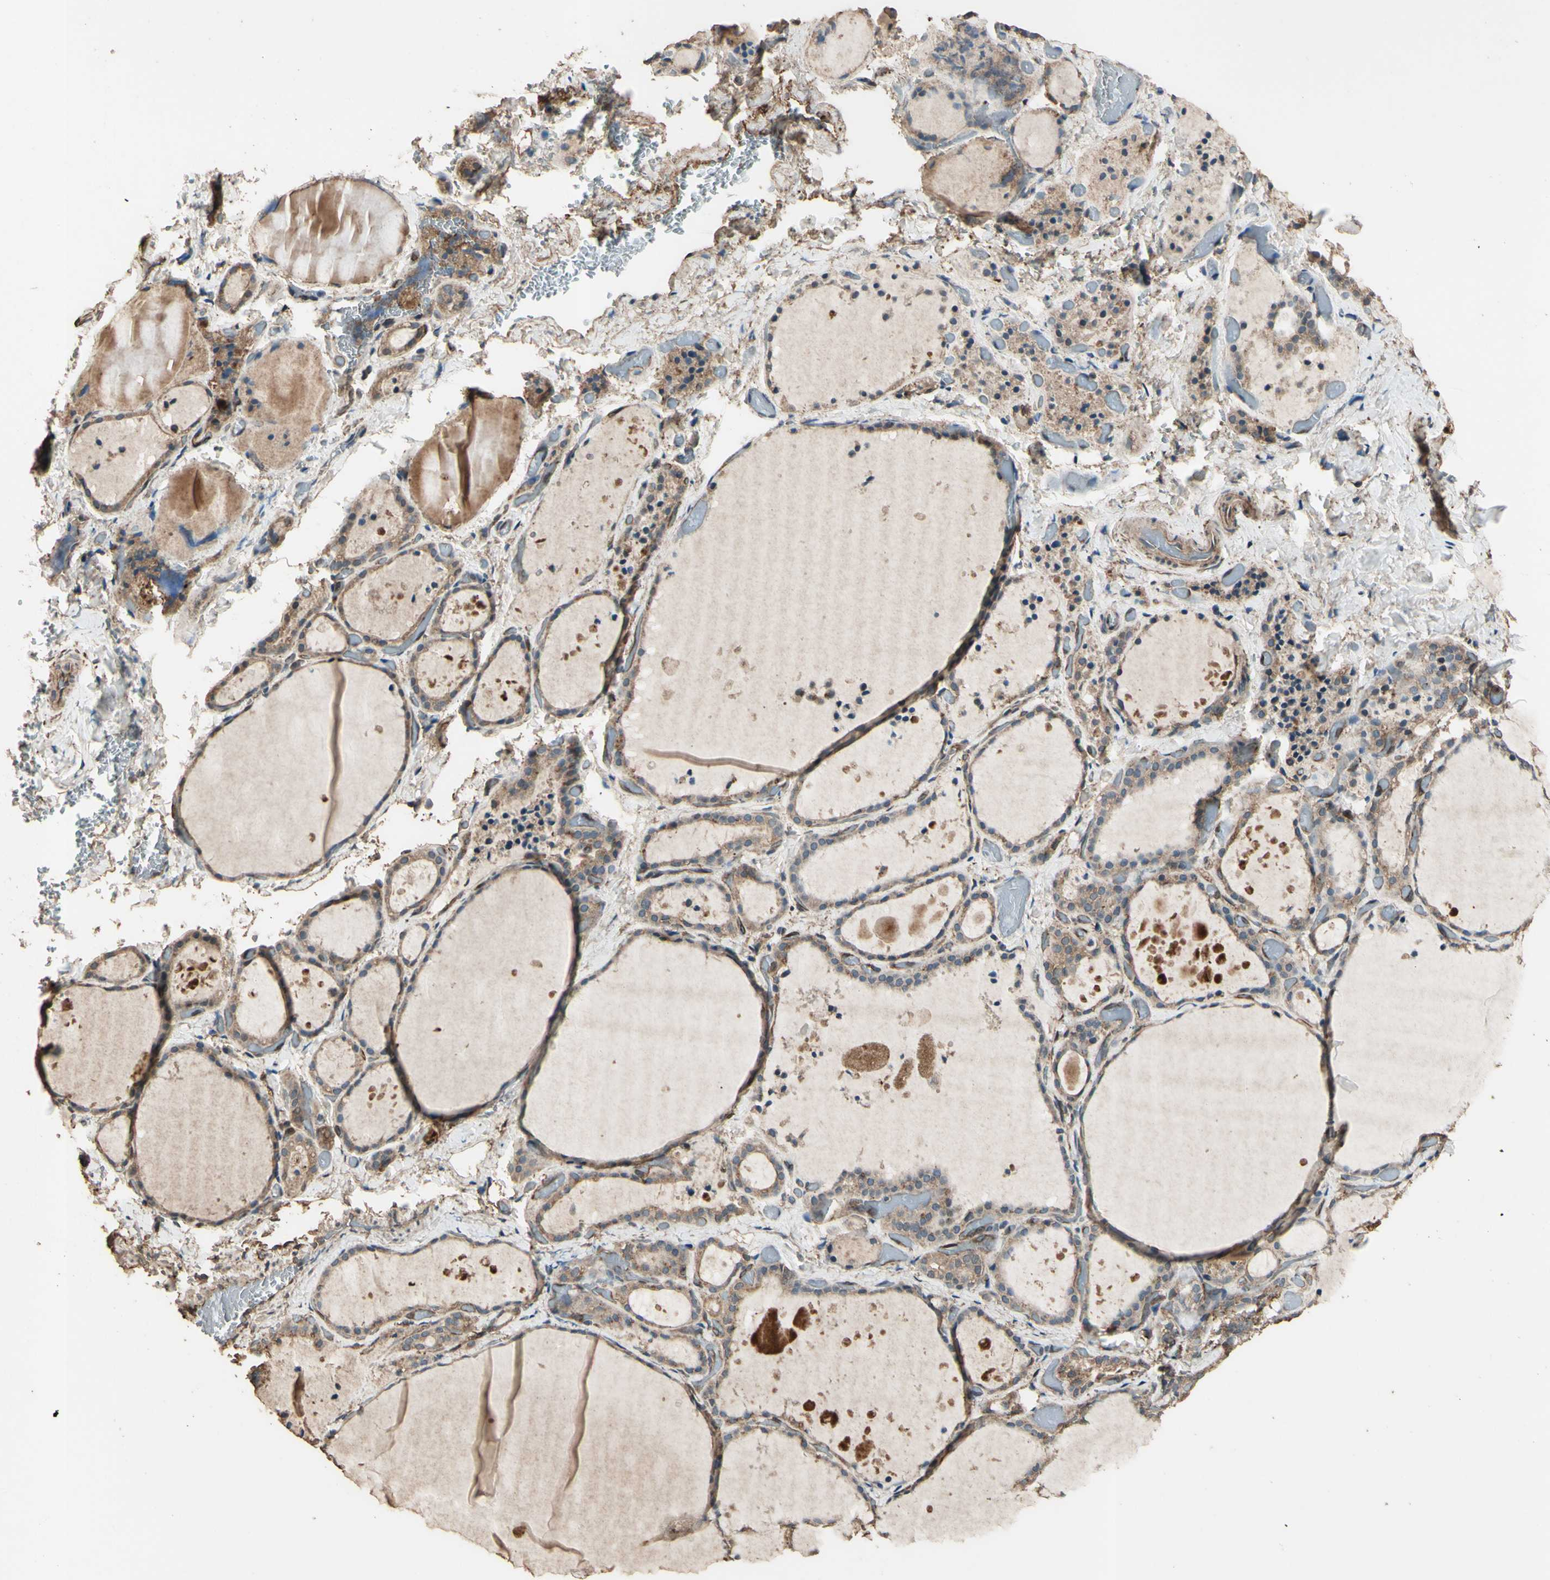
{"staining": {"intensity": "weak", "quantity": ">75%", "location": "cytoplasmic/membranous"}, "tissue": "thyroid gland", "cell_type": "Glandular cells", "image_type": "normal", "snomed": [{"axis": "morphology", "description": "Normal tissue, NOS"}, {"axis": "topography", "description": "Thyroid gland"}], "caption": "Immunohistochemistry histopathology image of benign thyroid gland stained for a protein (brown), which displays low levels of weak cytoplasmic/membranous staining in approximately >75% of glandular cells.", "gene": "TSPO", "patient": {"sex": "female", "age": 44}}